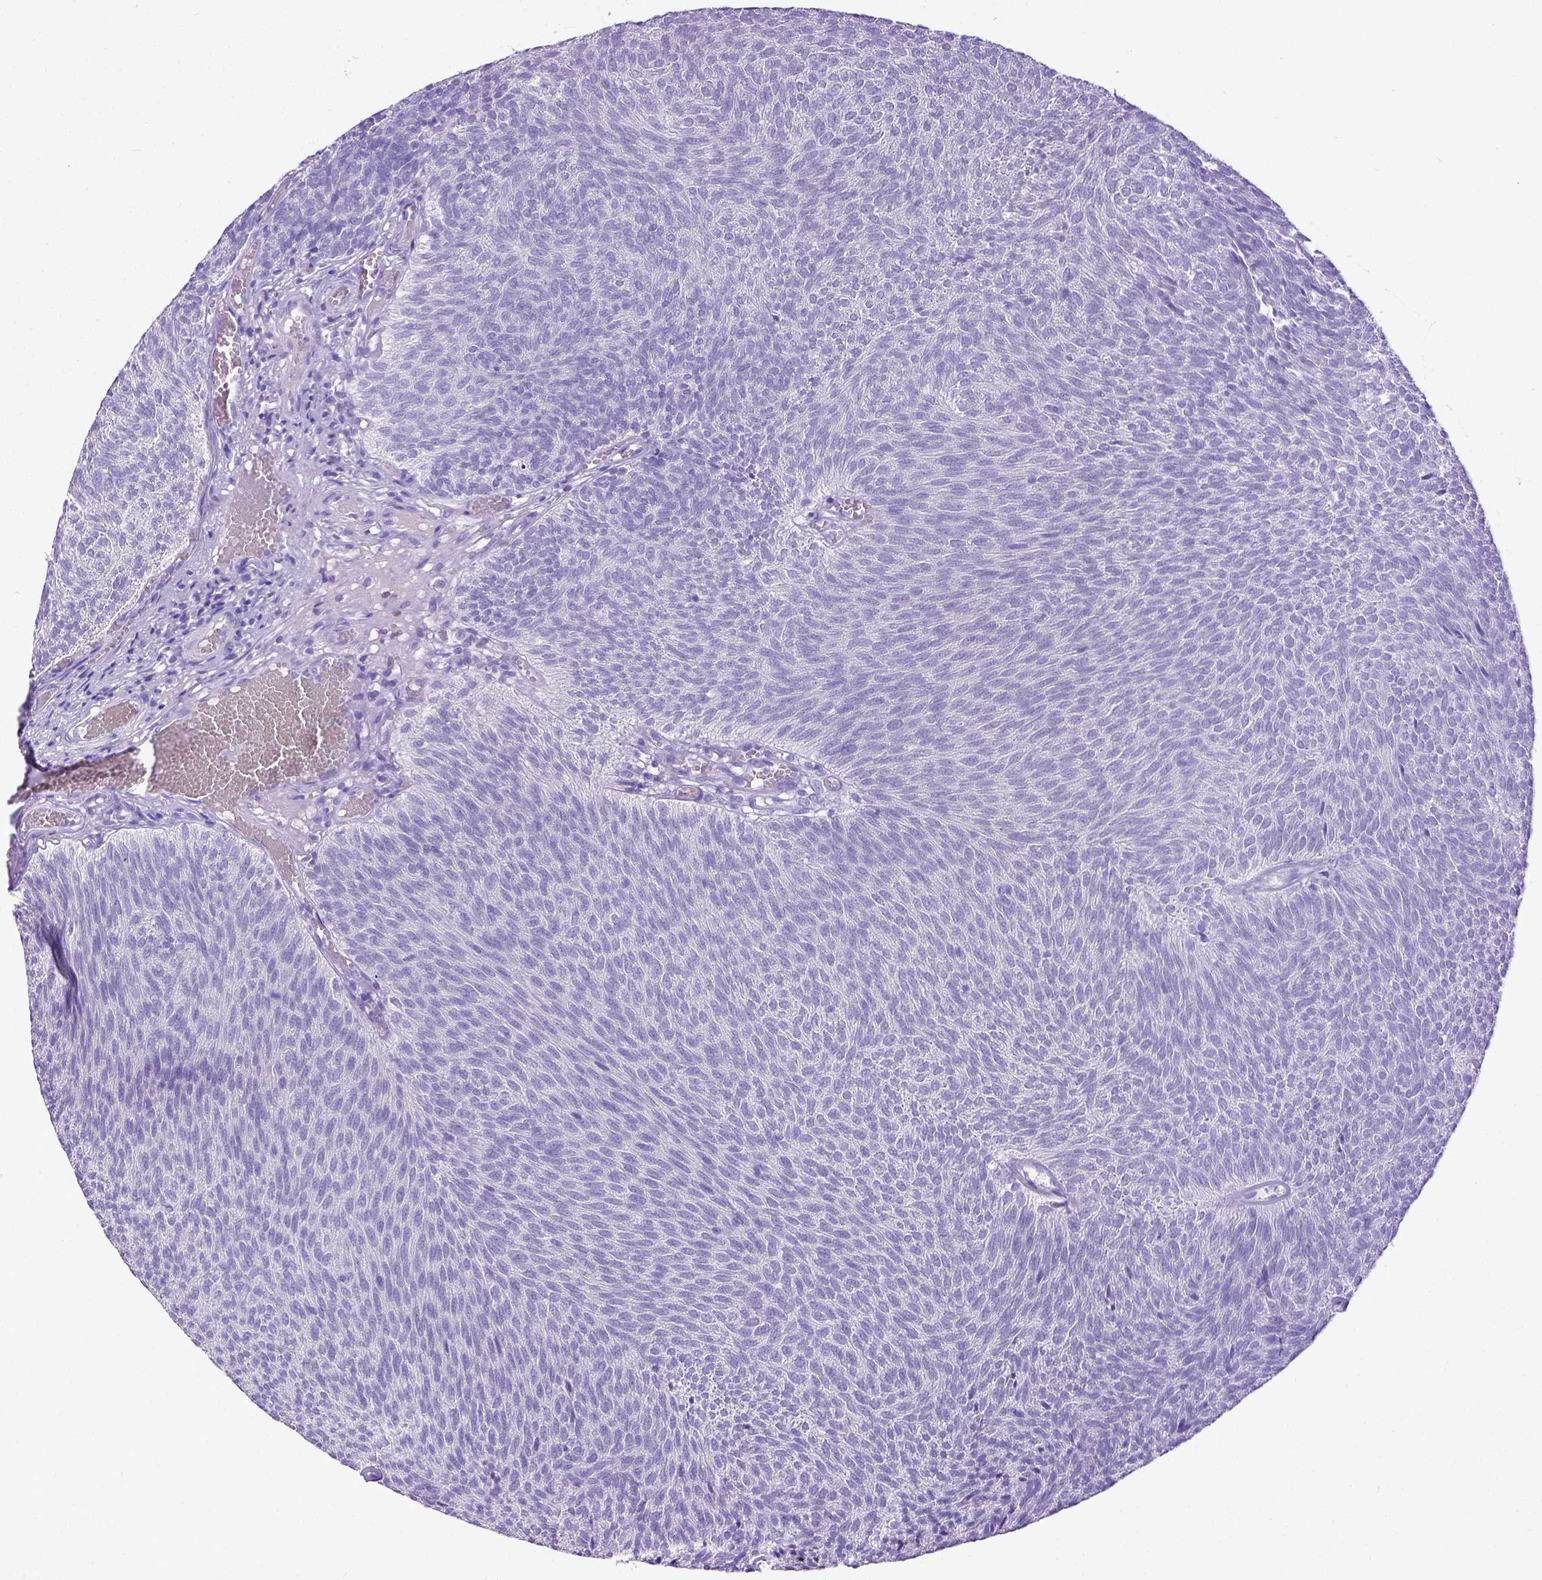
{"staining": {"intensity": "negative", "quantity": "none", "location": "none"}, "tissue": "urothelial cancer", "cell_type": "Tumor cells", "image_type": "cancer", "snomed": [{"axis": "morphology", "description": "Urothelial carcinoma, Low grade"}, {"axis": "topography", "description": "Urinary bladder"}], "caption": "Photomicrograph shows no protein positivity in tumor cells of urothelial carcinoma (low-grade) tissue.", "gene": "ESR1", "patient": {"sex": "male", "age": 77}}